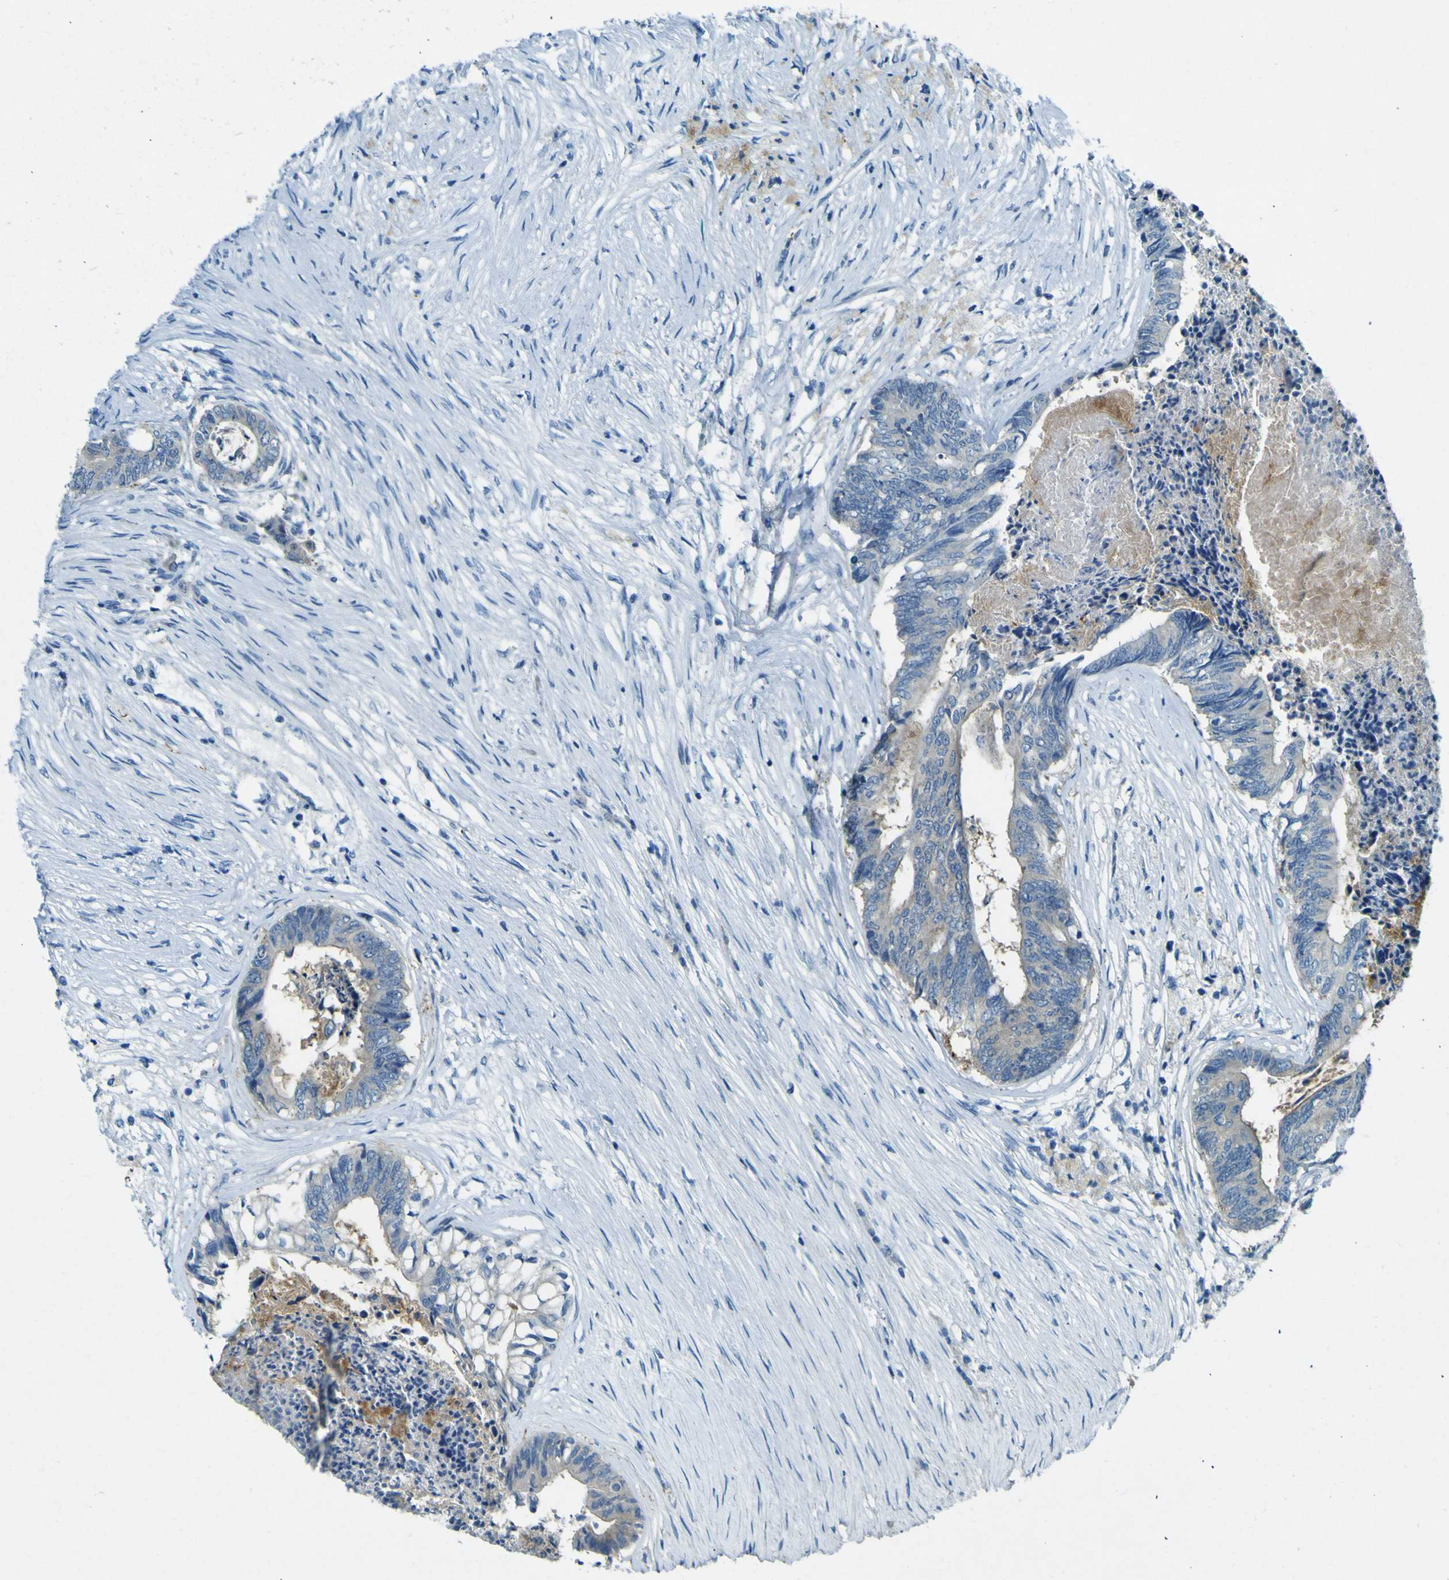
{"staining": {"intensity": "moderate", "quantity": "<25%", "location": "cytoplasmic/membranous"}, "tissue": "colorectal cancer", "cell_type": "Tumor cells", "image_type": "cancer", "snomed": [{"axis": "morphology", "description": "Adenocarcinoma, NOS"}, {"axis": "topography", "description": "Rectum"}], "caption": "A brown stain highlights moderate cytoplasmic/membranous positivity of a protein in colorectal adenocarcinoma tumor cells.", "gene": "SORCS1", "patient": {"sex": "male", "age": 63}}